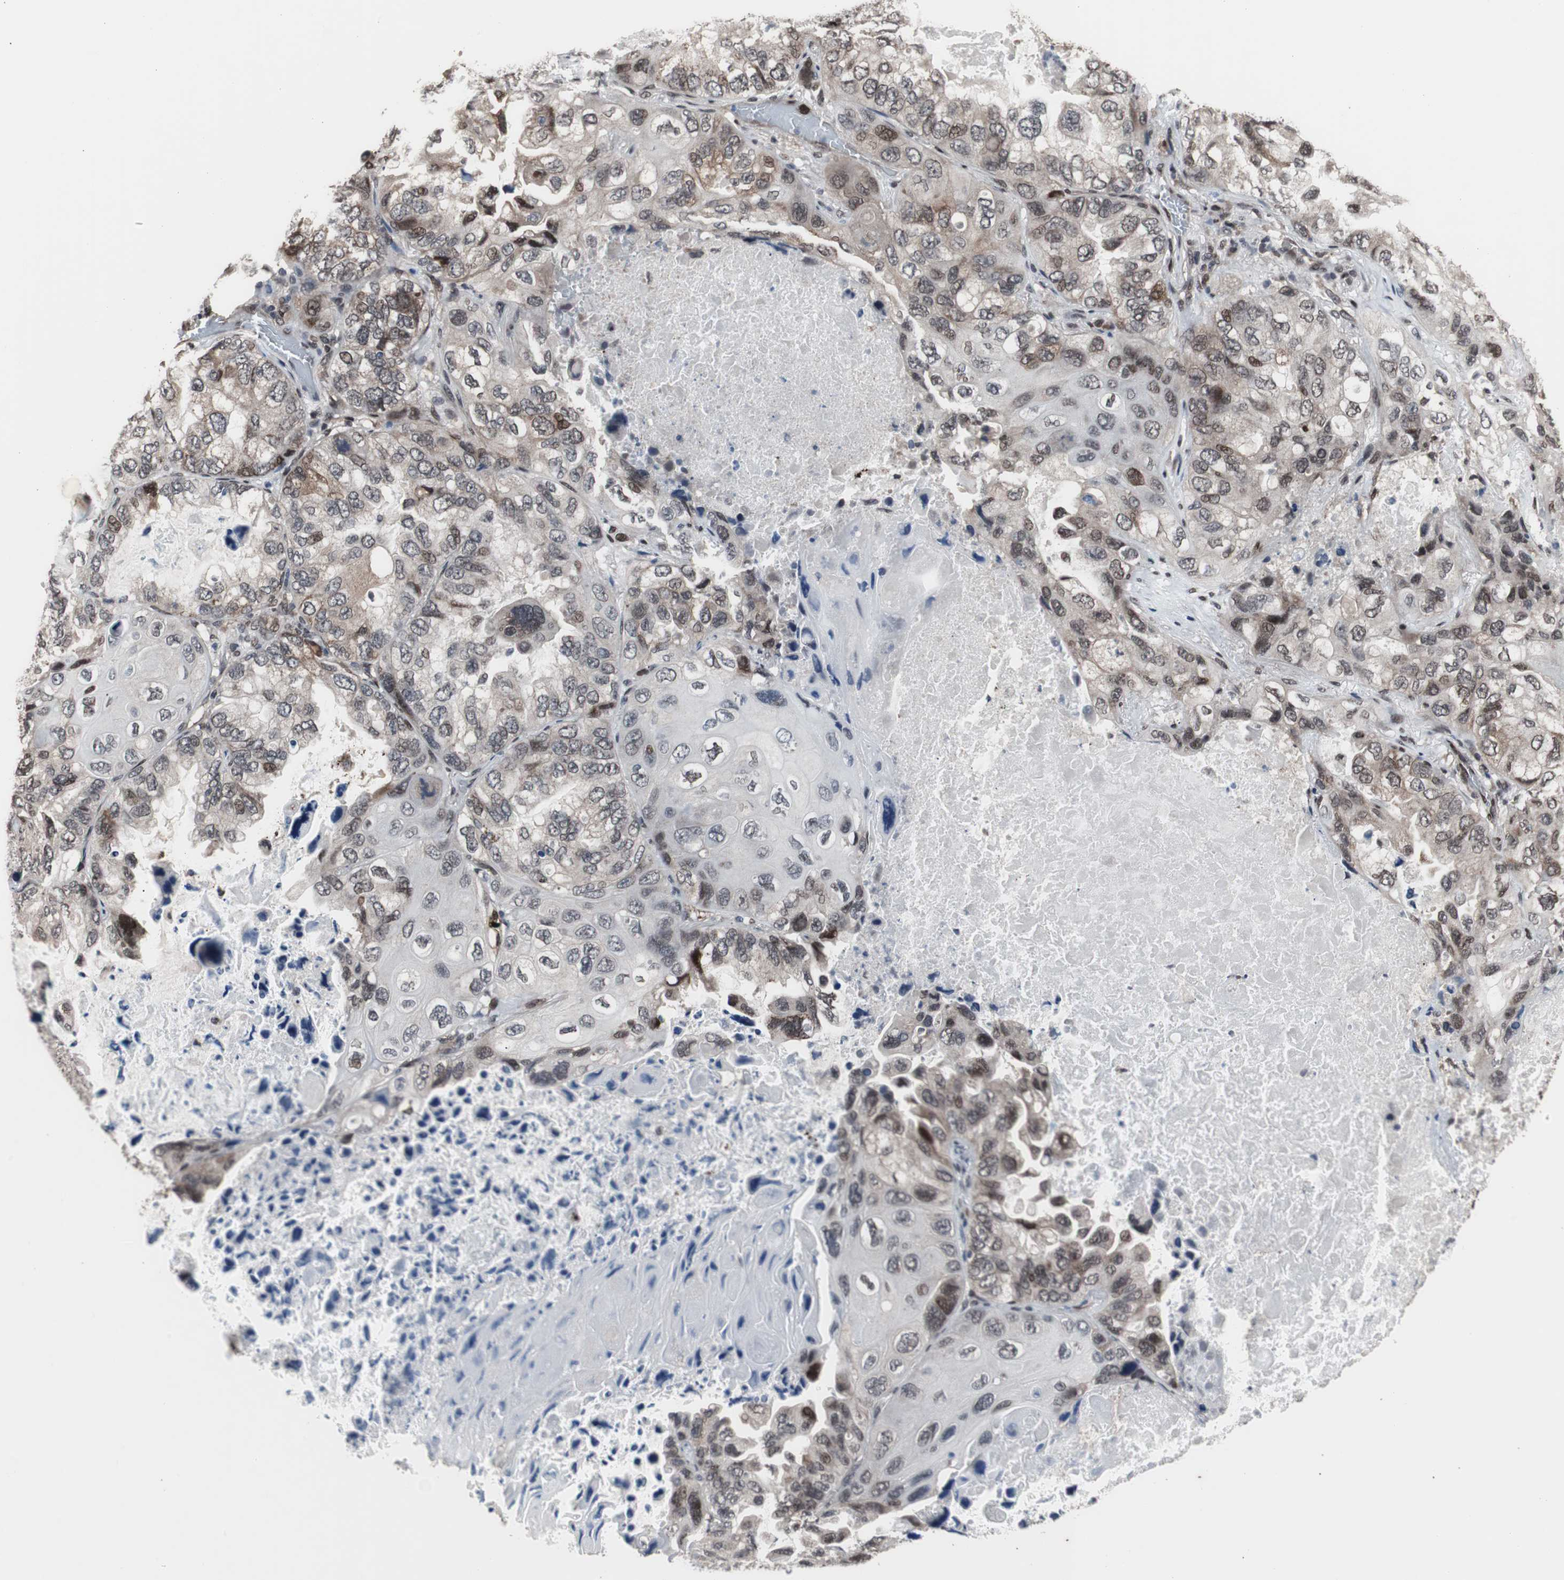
{"staining": {"intensity": "moderate", "quantity": "25%-75%", "location": "nuclear"}, "tissue": "lung cancer", "cell_type": "Tumor cells", "image_type": "cancer", "snomed": [{"axis": "morphology", "description": "Squamous cell carcinoma, NOS"}, {"axis": "topography", "description": "Lung"}], "caption": "Lung cancer (squamous cell carcinoma) was stained to show a protein in brown. There is medium levels of moderate nuclear positivity in about 25%-75% of tumor cells.", "gene": "POGZ", "patient": {"sex": "female", "age": 73}}